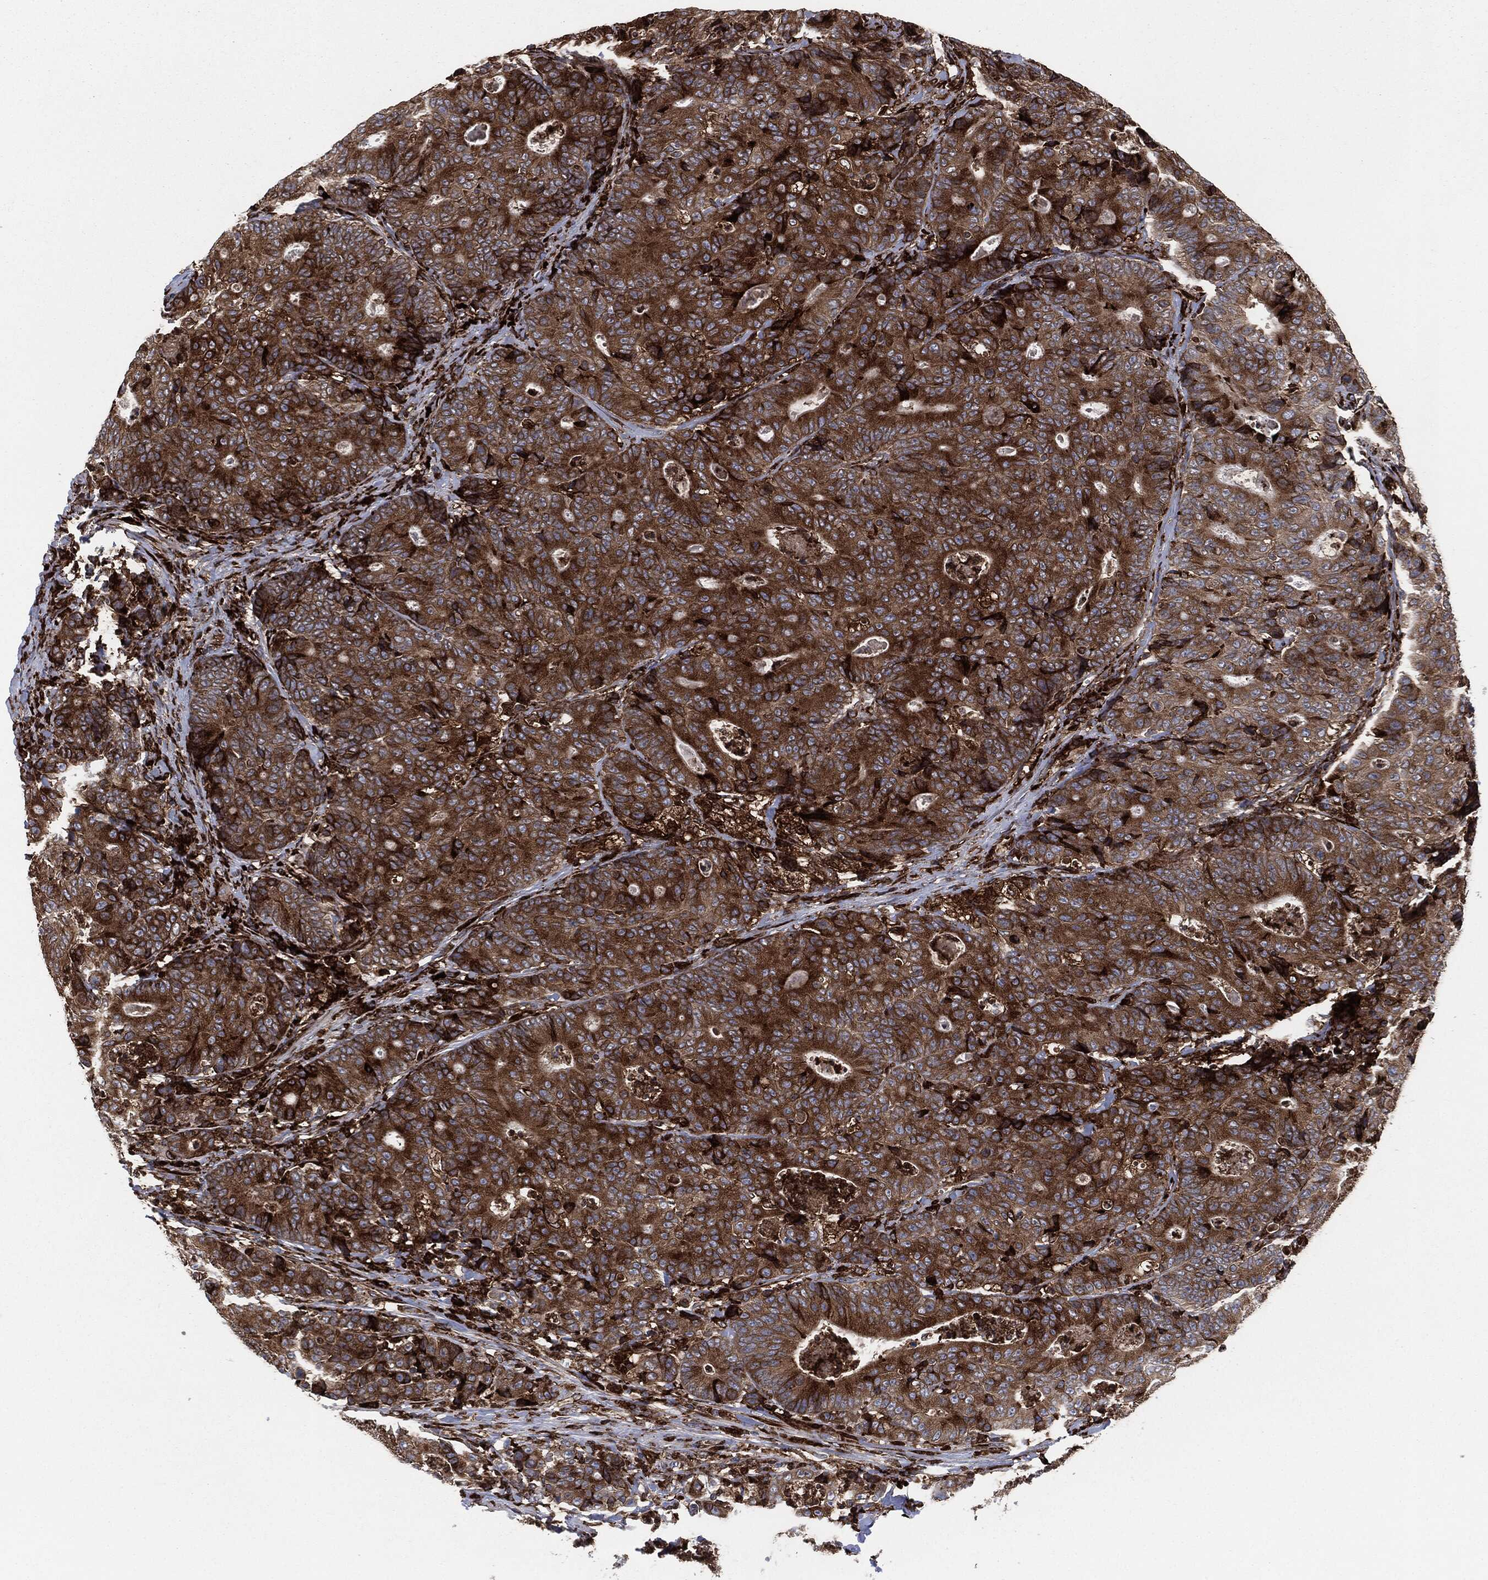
{"staining": {"intensity": "strong", "quantity": ">75%", "location": "cytoplasmic/membranous"}, "tissue": "colorectal cancer", "cell_type": "Tumor cells", "image_type": "cancer", "snomed": [{"axis": "morphology", "description": "Adenocarcinoma, NOS"}, {"axis": "topography", "description": "Colon"}], "caption": "Strong cytoplasmic/membranous protein expression is seen in approximately >75% of tumor cells in colorectal adenocarcinoma.", "gene": "CALR", "patient": {"sex": "male", "age": 70}}